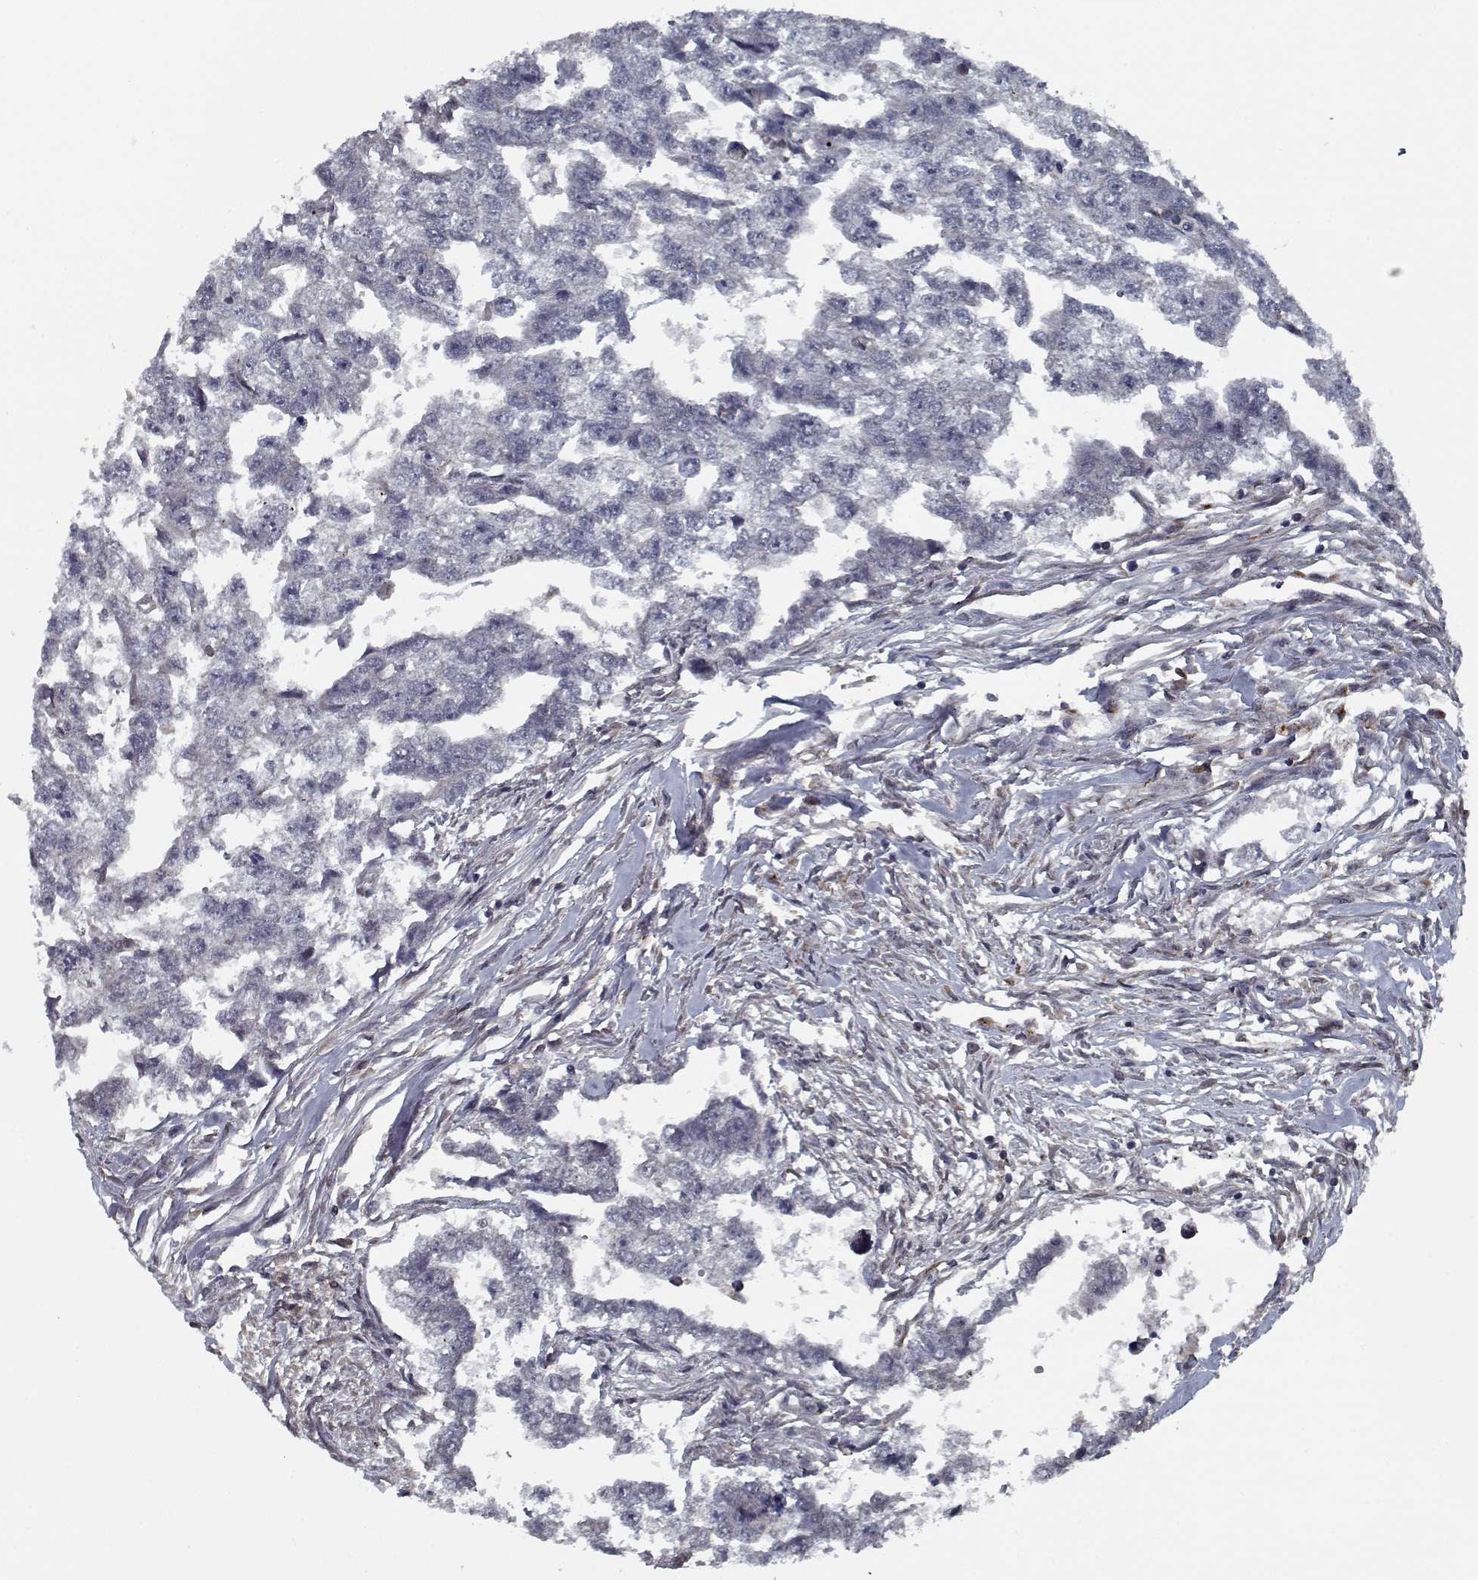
{"staining": {"intensity": "negative", "quantity": "none", "location": "none"}, "tissue": "testis cancer", "cell_type": "Tumor cells", "image_type": "cancer", "snomed": [{"axis": "morphology", "description": "Carcinoma, Embryonal, NOS"}, {"axis": "morphology", "description": "Teratoma, malignant, NOS"}, {"axis": "topography", "description": "Testis"}], "caption": "Tumor cells show no significant protein positivity in testis teratoma (malignant). The staining is performed using DAB brown chromogen with nuclei counter-stained in using hematoxylin.", "gene": "NLK", "patient": {"sex": "male", "age": 44}}